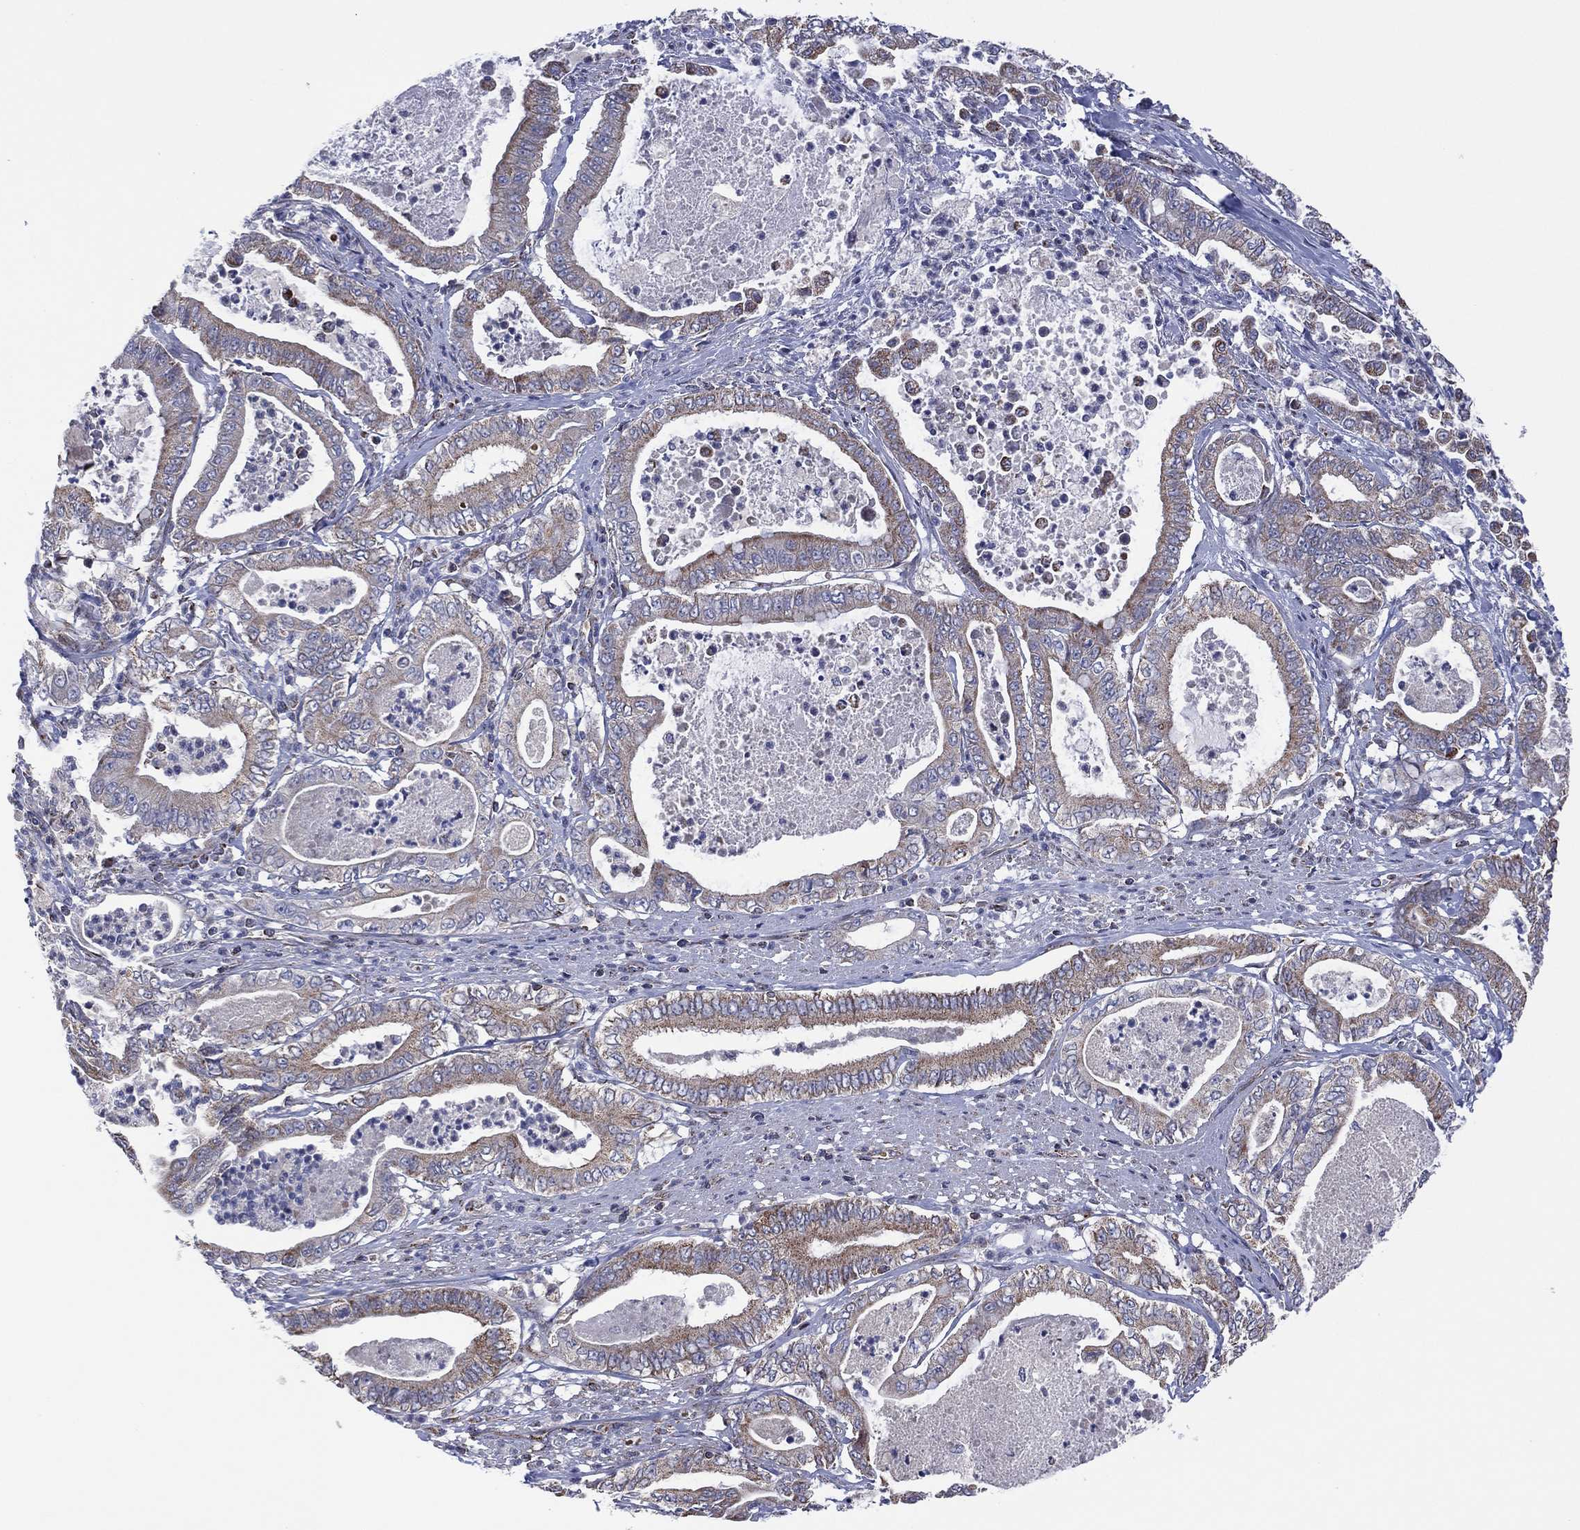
{"staining": {"intensity": "weak", "quantity": "<25%", "location": "cytoplasmic/membranous"}, "tissue": "pancreatic cancer", "cell_type": "Tumor cells", "image_type": "cancer", "snomed": [{"axis": "morphology", "description": "Adenocarcinoma, NOS"}, {"axis": "topography", "description": "Pancreas"}], "caption": "Protein analysis of adenocarcinoma (pancreatic) shows no significant positivity in tumor cells.", "gene": "PIDD1", "patient": {"sex": "male", "age": 71}}